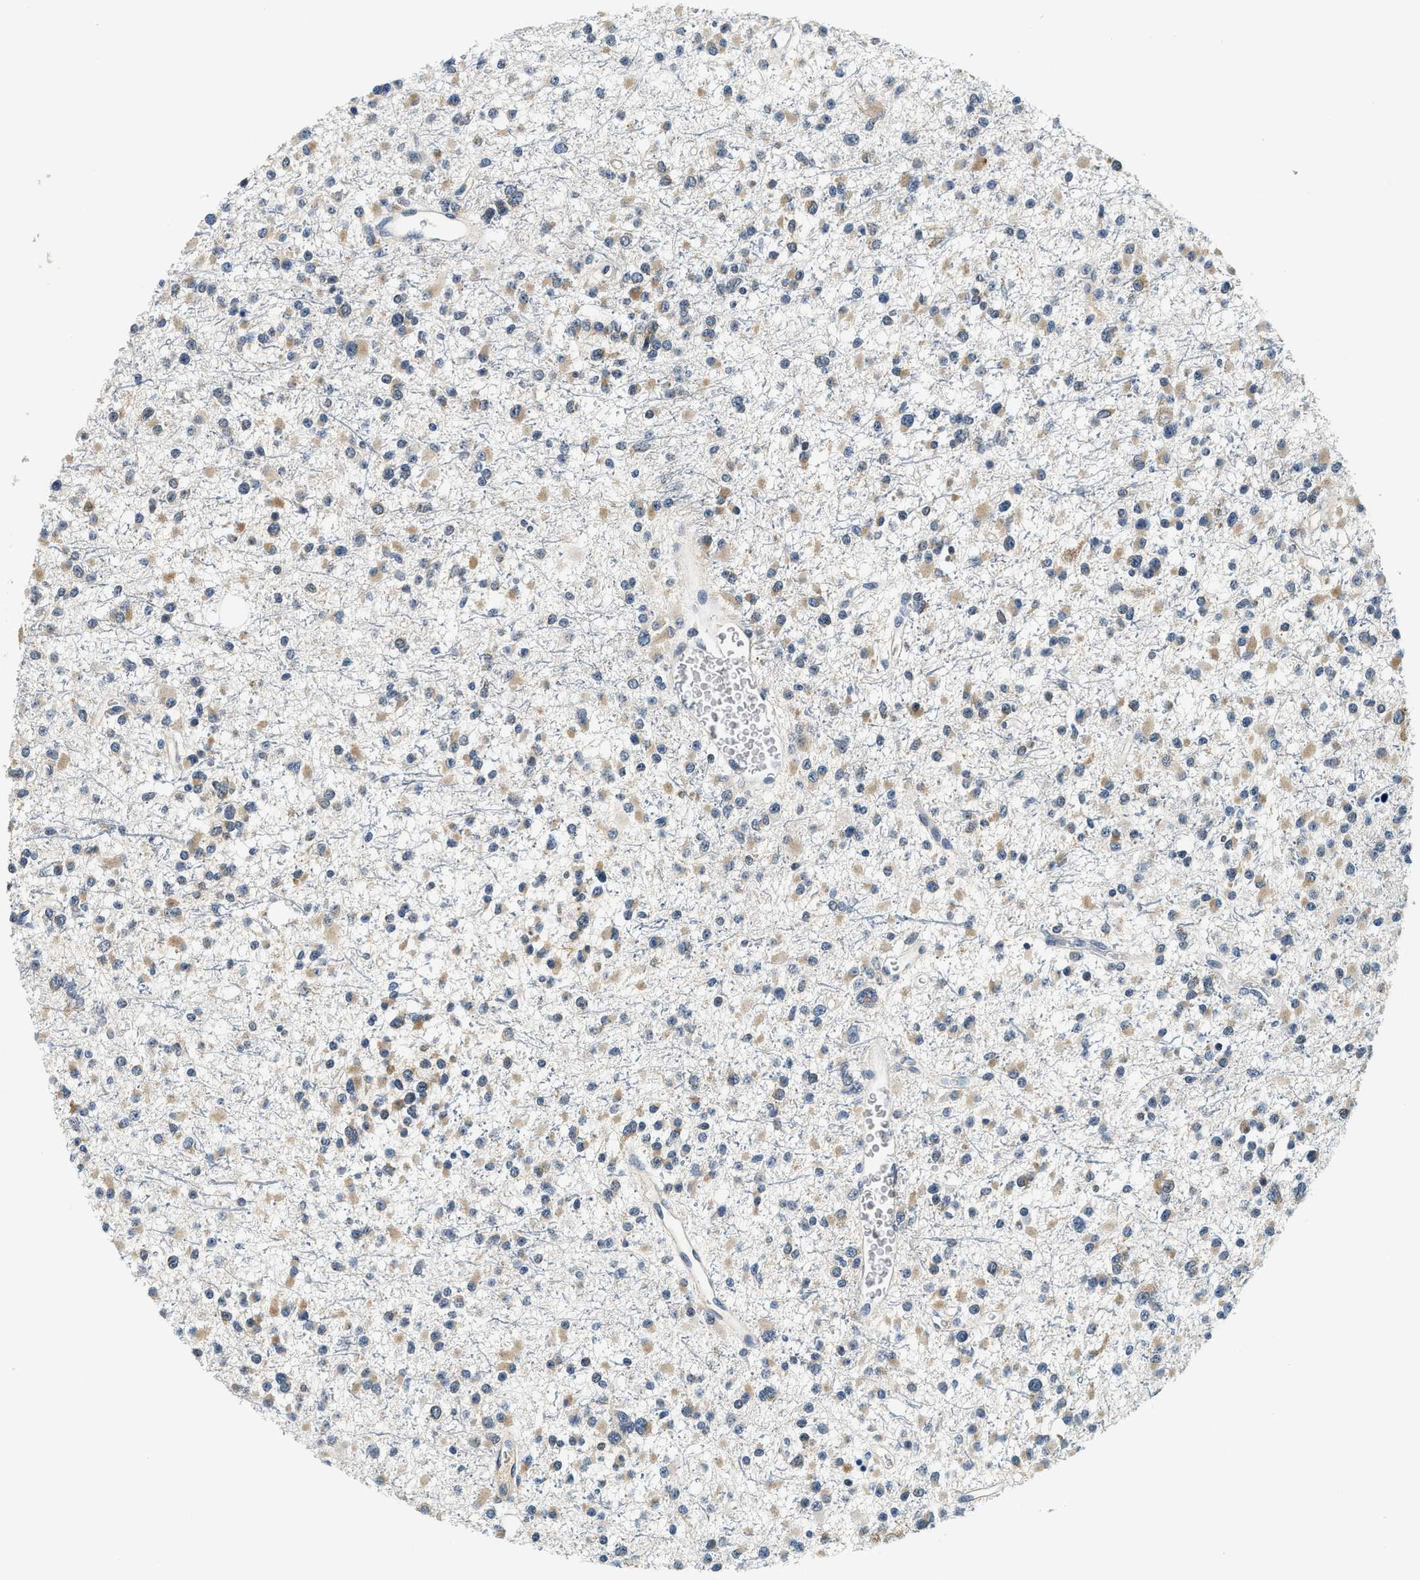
{"staining": {"intensity": "weak", "quantity": ">75%", "location": "cytoplasmic/membranous"}, "tissue": "glioma", "cell_type": "Tumor cells", "image_type": "cancer", "snomed": [{"axis": "morphology", "description": "Glioma, malignant, Low grade"}, {"axis": "topography", "description": "Brain"}], "caption": "IHC photomicrograph of neoplastic tissue: human malignant low-grade glioma stained using immunohistochemistry (IHC) displays low levels of weak protein expression localized specifically in the cytoplasmic/membranous of tumor cells, appearing as a cytoplasmic/membranous brown color.", "gene": "YAE1", "patient": {"sex": "female", "age": 22}}